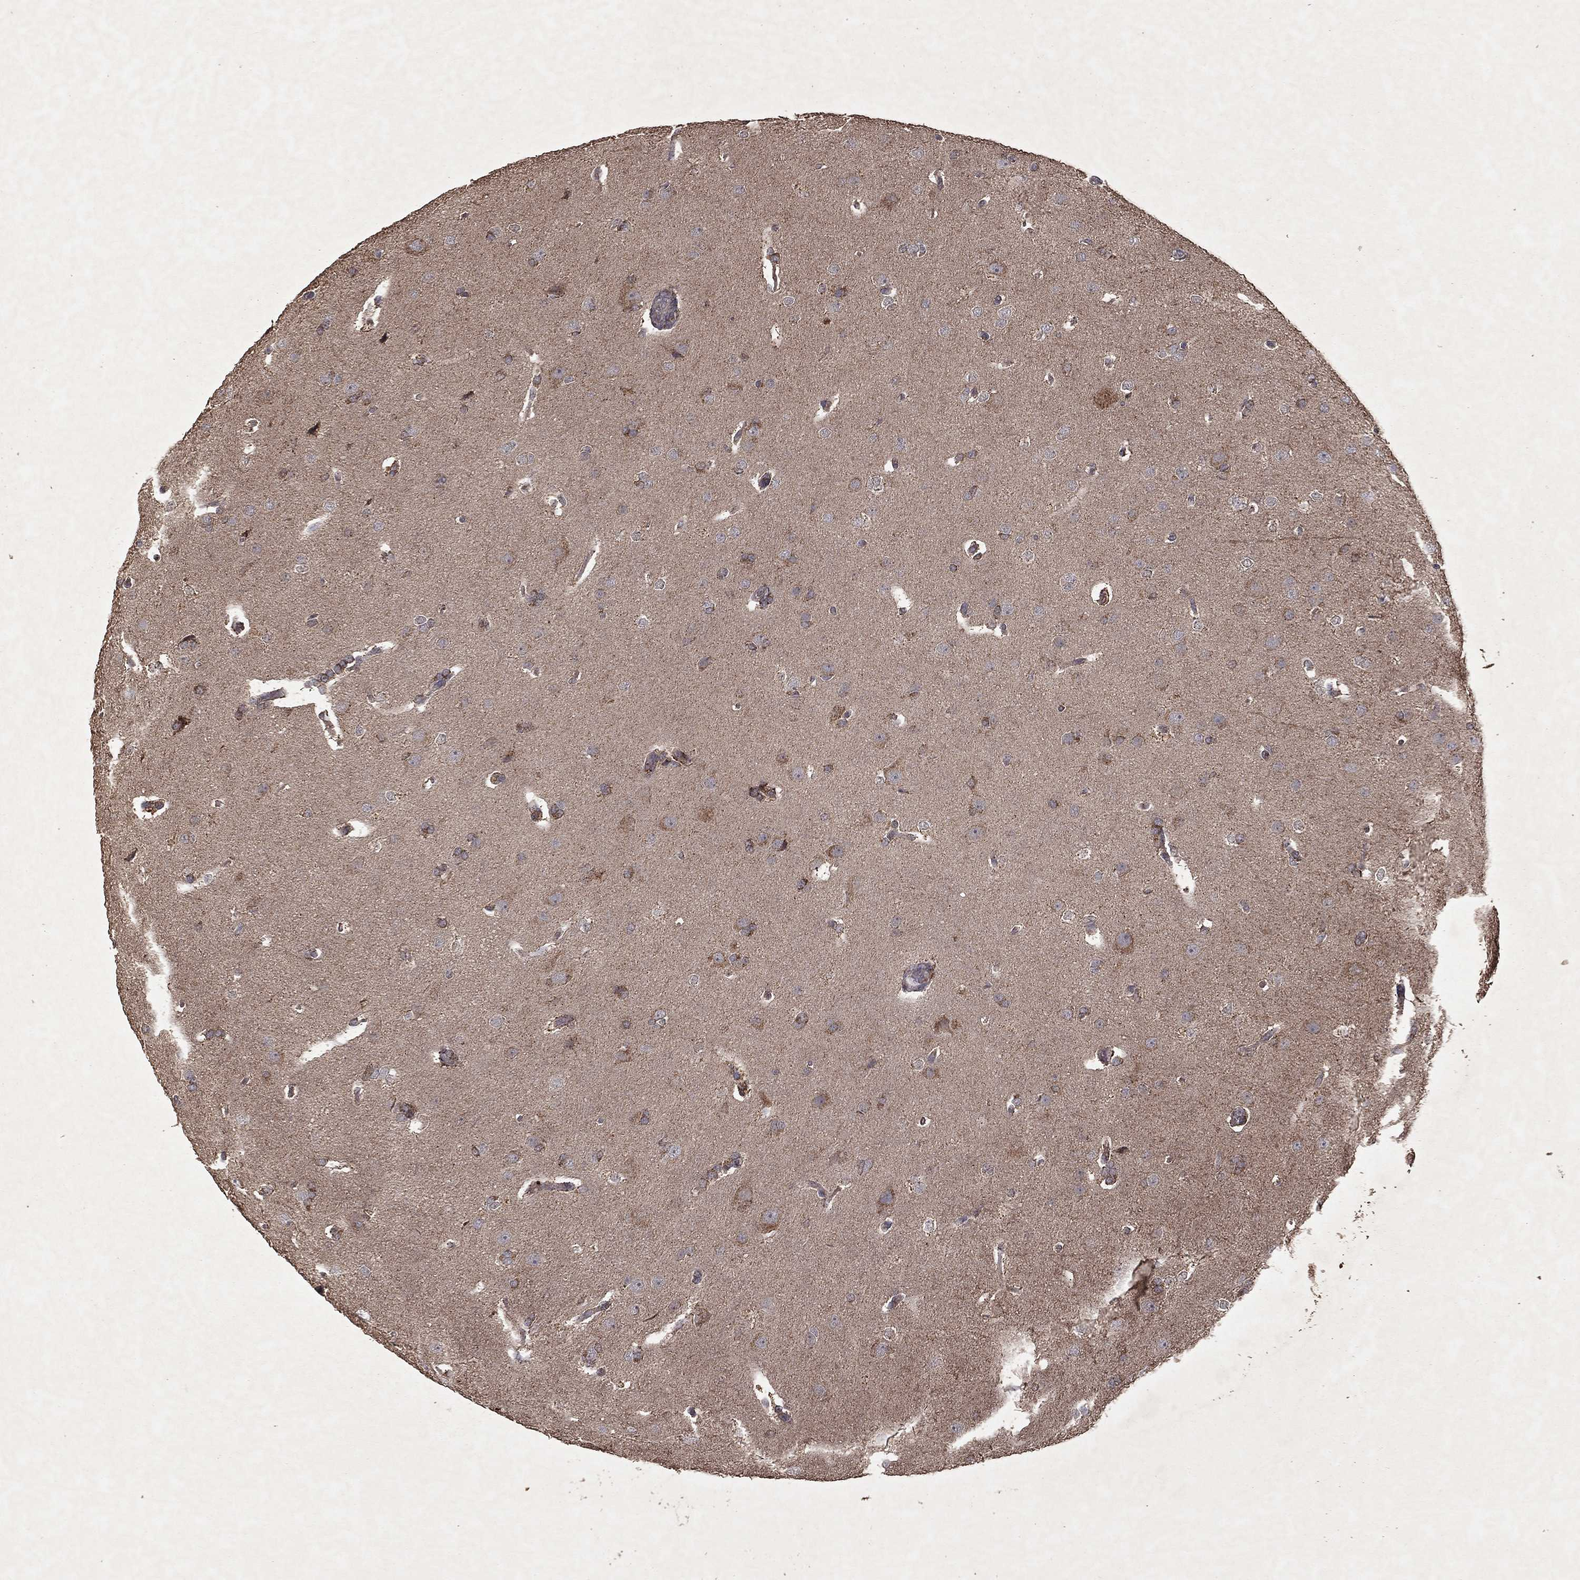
{"staining": {"intensity": "moderate", "quantity": "<25%", "location": "cytoplasmic/membranous"}, "tissue": "glioma", "cell_type": "Tumor cells", "image_type": "cancer", "snomed": [{"axis": "morphology", "description": "Glioma, malignant, Low grade"}, {"axis": "topography", "description": "Brain"}], "caption": "IHC micrograph of neoplastic tissue: malignant low-grade glioma stained using immunohistochemistry reveals low levels of moderate protein expression localized specifically in the cytoplasmic/membranous of tumor cells, appearing as a cytoplasmic/membranous brown color.", "gene": "PYROXD2", "patient": {"sex": "female", "age": 32}}